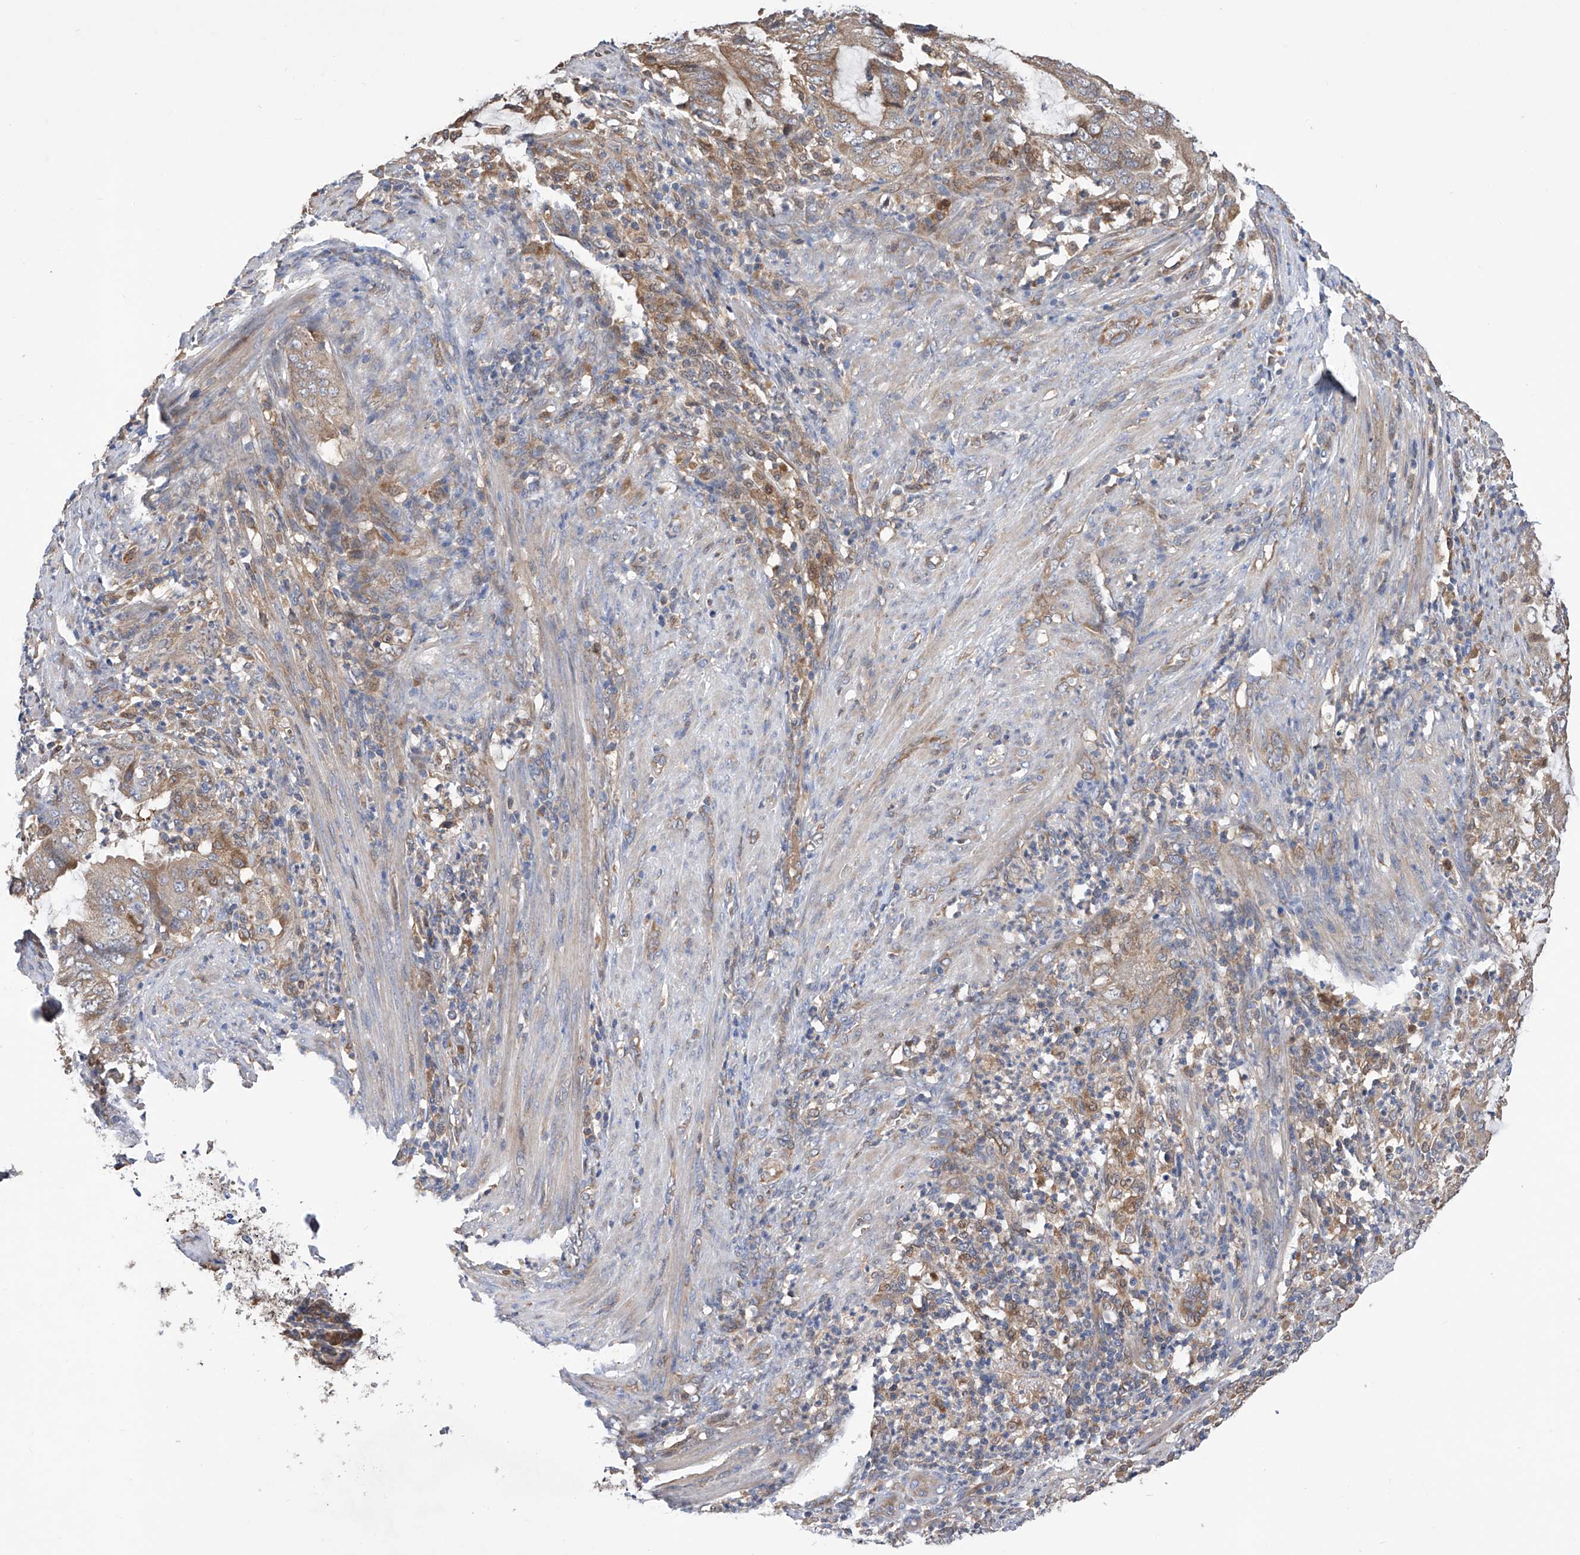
{"staining": {"intensity": "moderate", "quantity": ">75%", "location": "cytoplasmic/membranous"}, "tissue": "endometrial cancer", "cell_type": "Tumor cells", "image_type": "cancer", "snomed": [{"axis": "morphology", "description": "Adenocarcinoma, NOS"}, {"axis": "topography", "description": "Endometrium"}], "caption": "High-power microscopy captured an immunohistochemistry photomicrograph of endometrial adenocarcinoma, revealing moderate cytoplasmic/membranous staining in approximately >75% of tumor cells.", "gene": "SPATA20", "patient": {"sex": "female", "age": 51}}